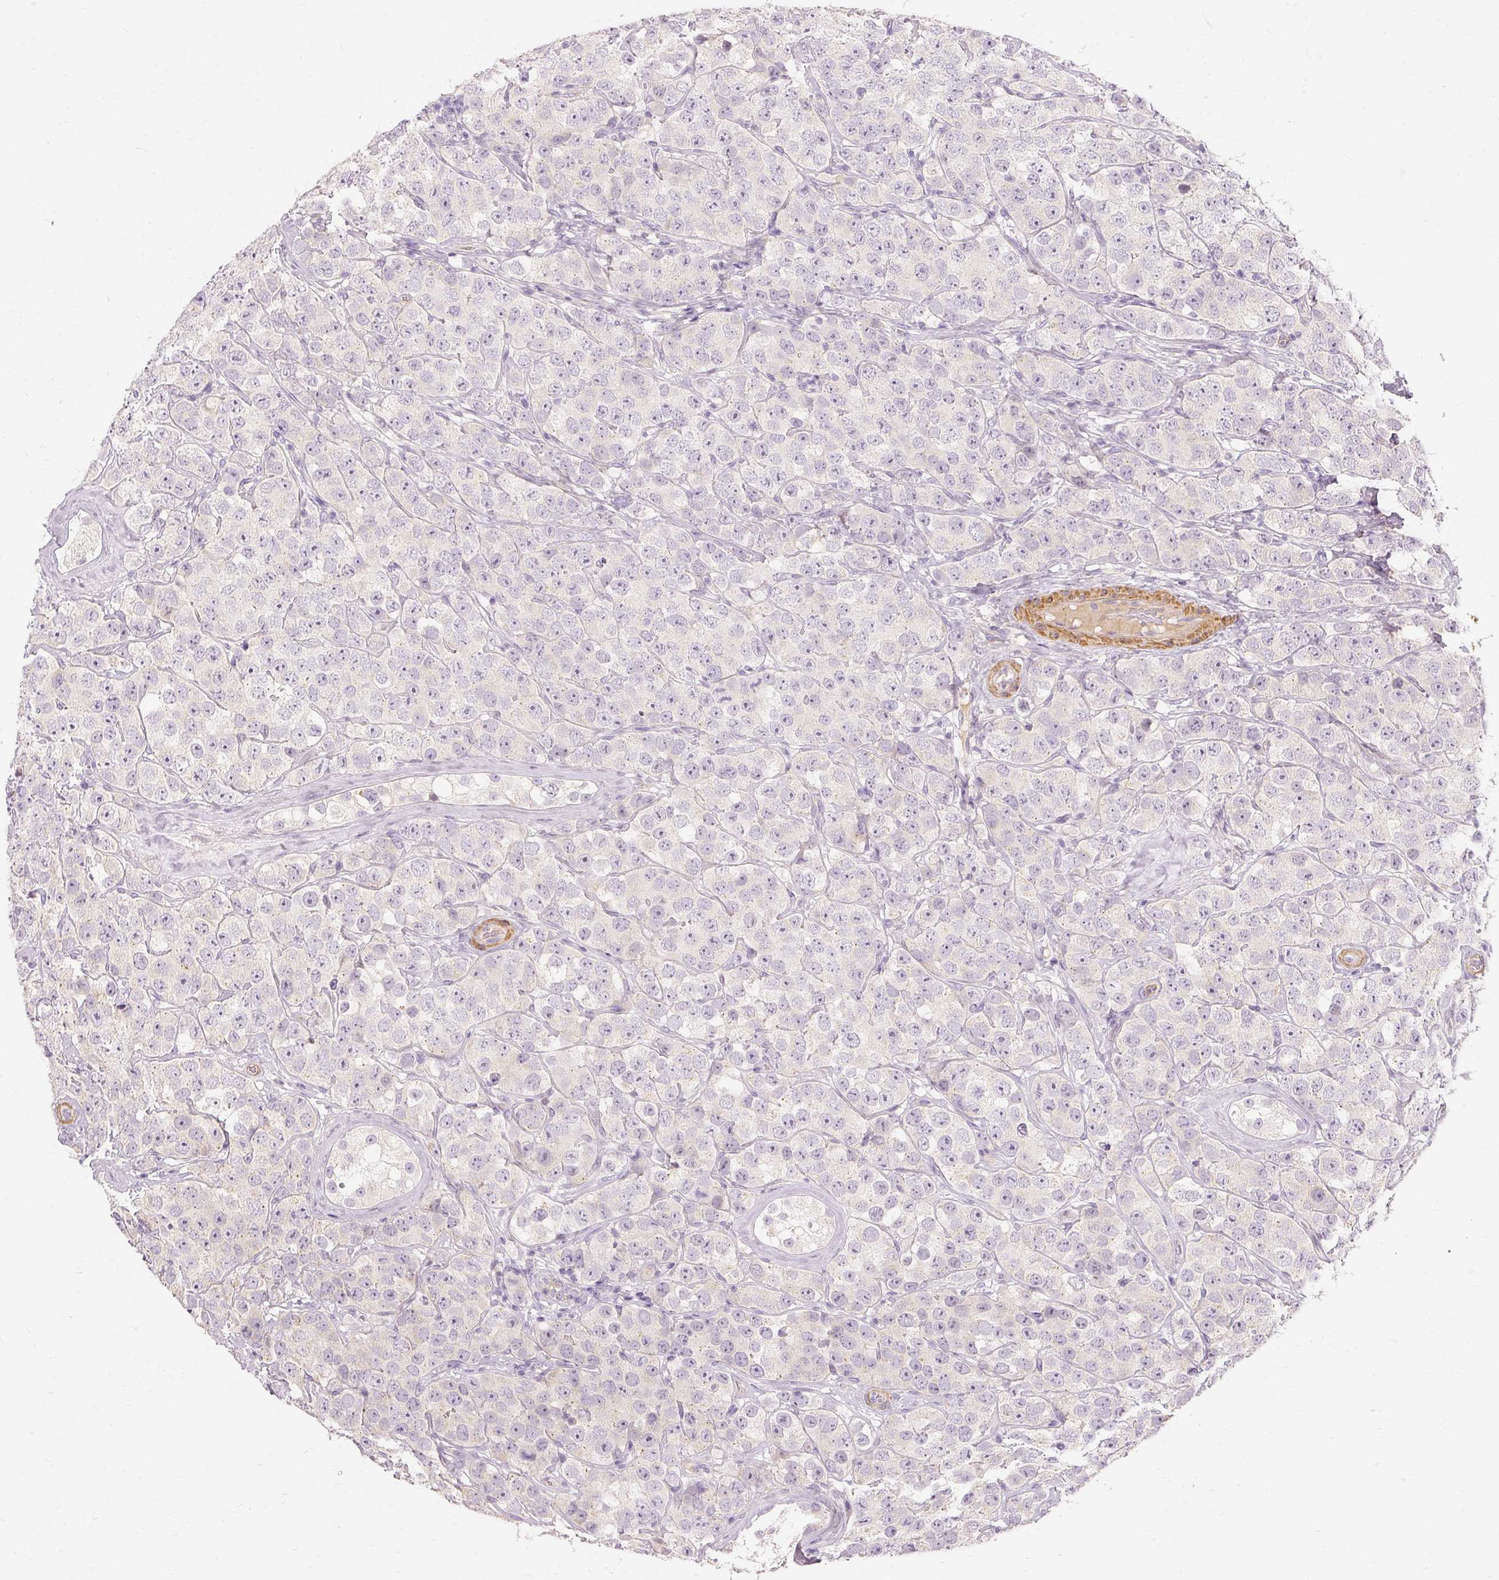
{"staining": {"intensity": "negative", "quantity": "none", "location": "none"}, "tissue": "testis cancer", "cell_type": "Tumor cells", "image_type": "cancer", "snomed": [{"axis": "morphology", "description": "Seminoma, NOS"}, {"axis": "topography", "description": "Testis"}], "caption": "This micrograph is of seminoma (testis) stained with IHC to label a protein in brown with the nuclei are counter-stained blue. There is no staining in tumor cells.", "gene": "CAPN3", "patient": {"sex": "male", "age": 28}}